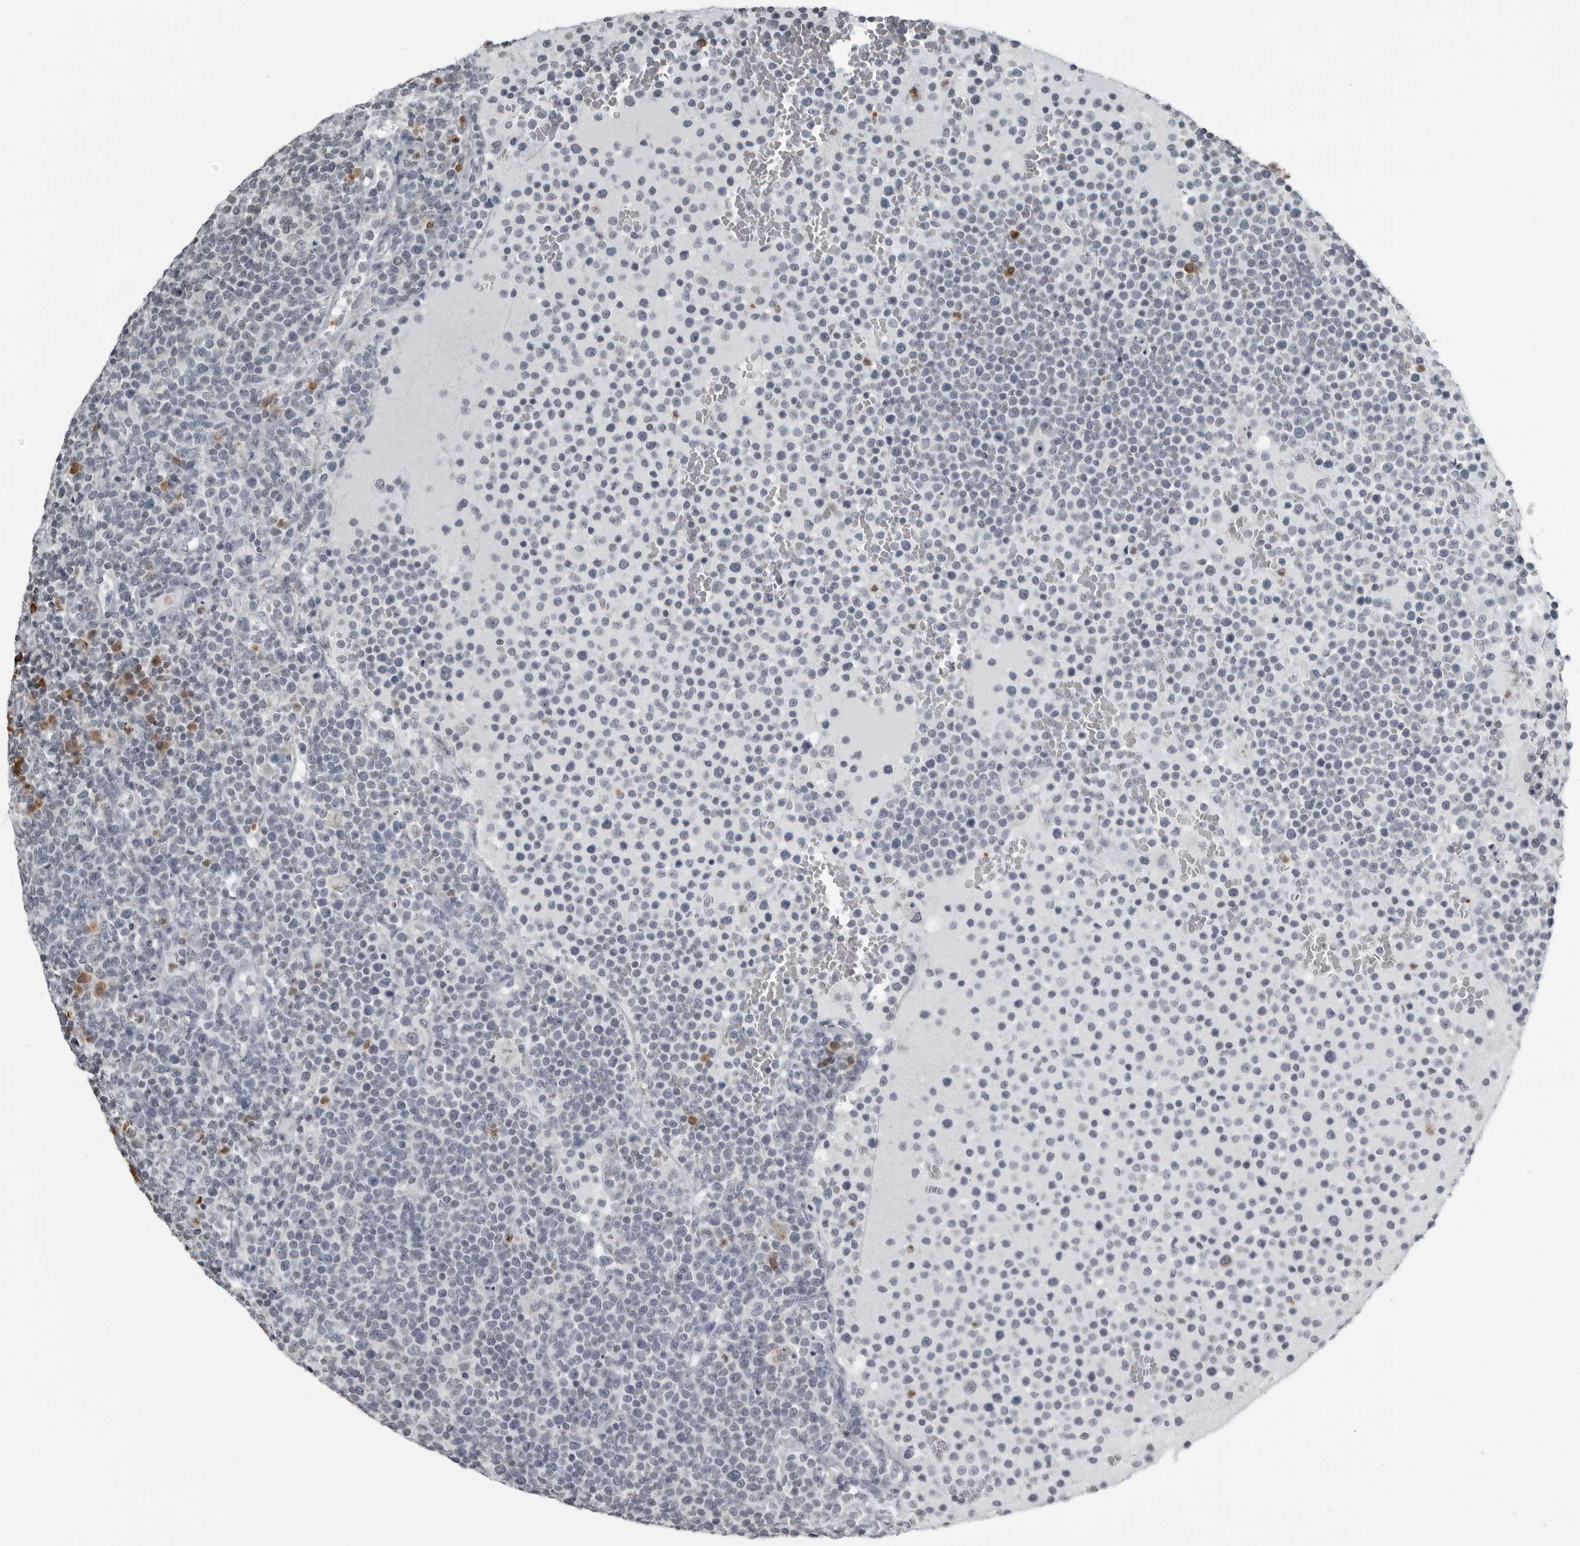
{"staining": {"intensity": "negative", "quantity": "none", "location": "none"}, "tissue": "lymphoma", "cell_type": "Tumor cells", "image_type": "cancer", "snomed": [{"axis": "morphology", "description": "Malignant lymphoma, non-Hodgkin's type, High grade"}, {"axis": "topography", "description": "Lymph node"}], "caption": "Tumor cells show no significant expression in malignant lymphoma, non-Hodgkin's type (high-grade).", "gene": "RTCA", "patient": {"sex": "male", "age": 61}}